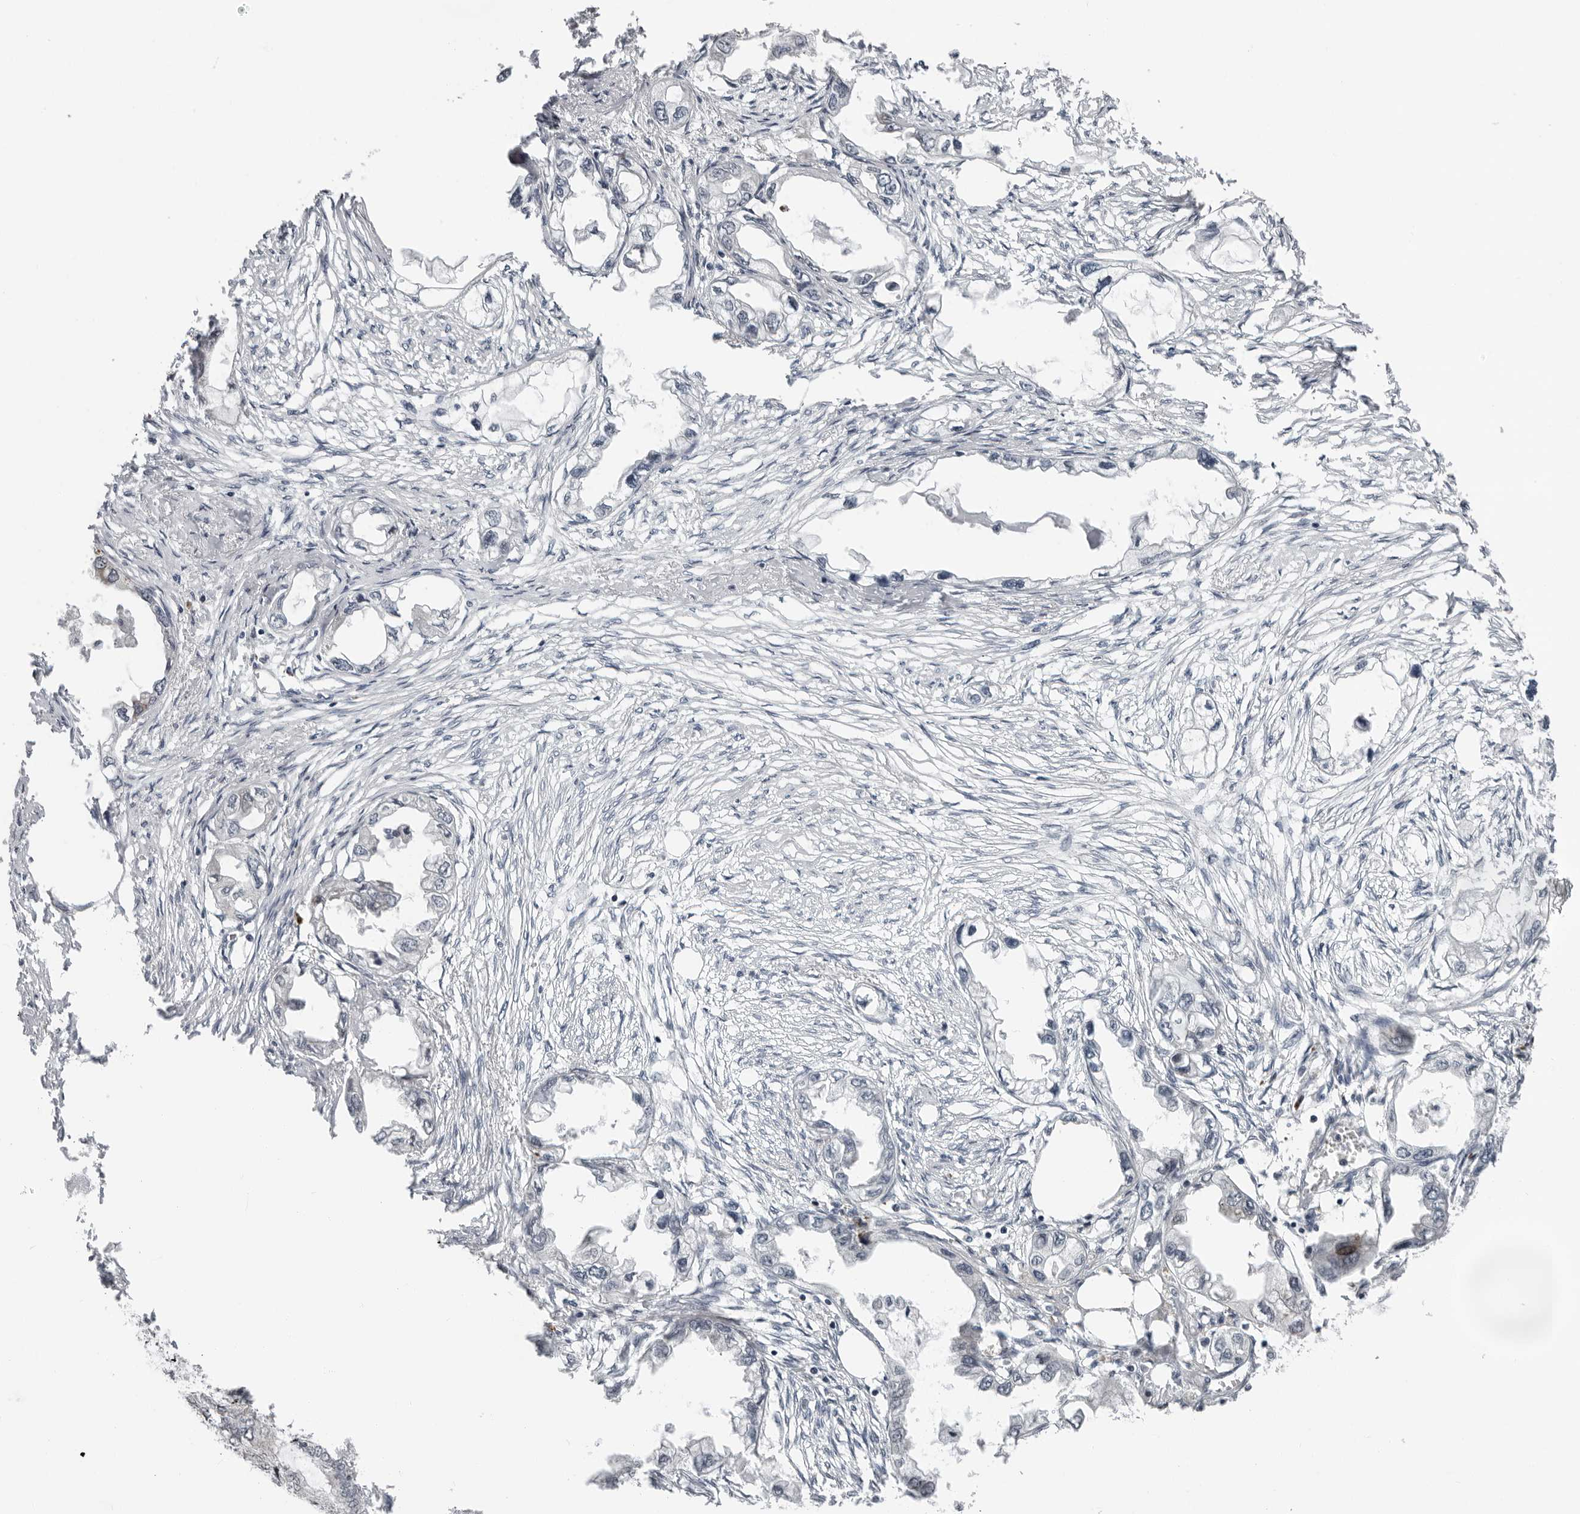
{"staining": {"intensity": "negative", "quantity": "none", "location": "none"}, "tissue": "endometrial cancer", "cell_type": "Tumor cells", "image_type": "cancer", "snomed": [{"axis": "morphology", "description": "Adenocarcinoma, NOS"}, {"axis": "morphology", "description": "Adenocarcinoma, metastatic, NOS"}, {"axis": "topography", "description": "Adipose tissue"}, {"axis": "topography", "description": "Endometrium"}], "caption": "Tumor cells show no significant expression in endometrial cancer. Nuclei are stained in blue.", "gene": "PIP4K2C", "patient": {"sex": "female", "age": 67}}